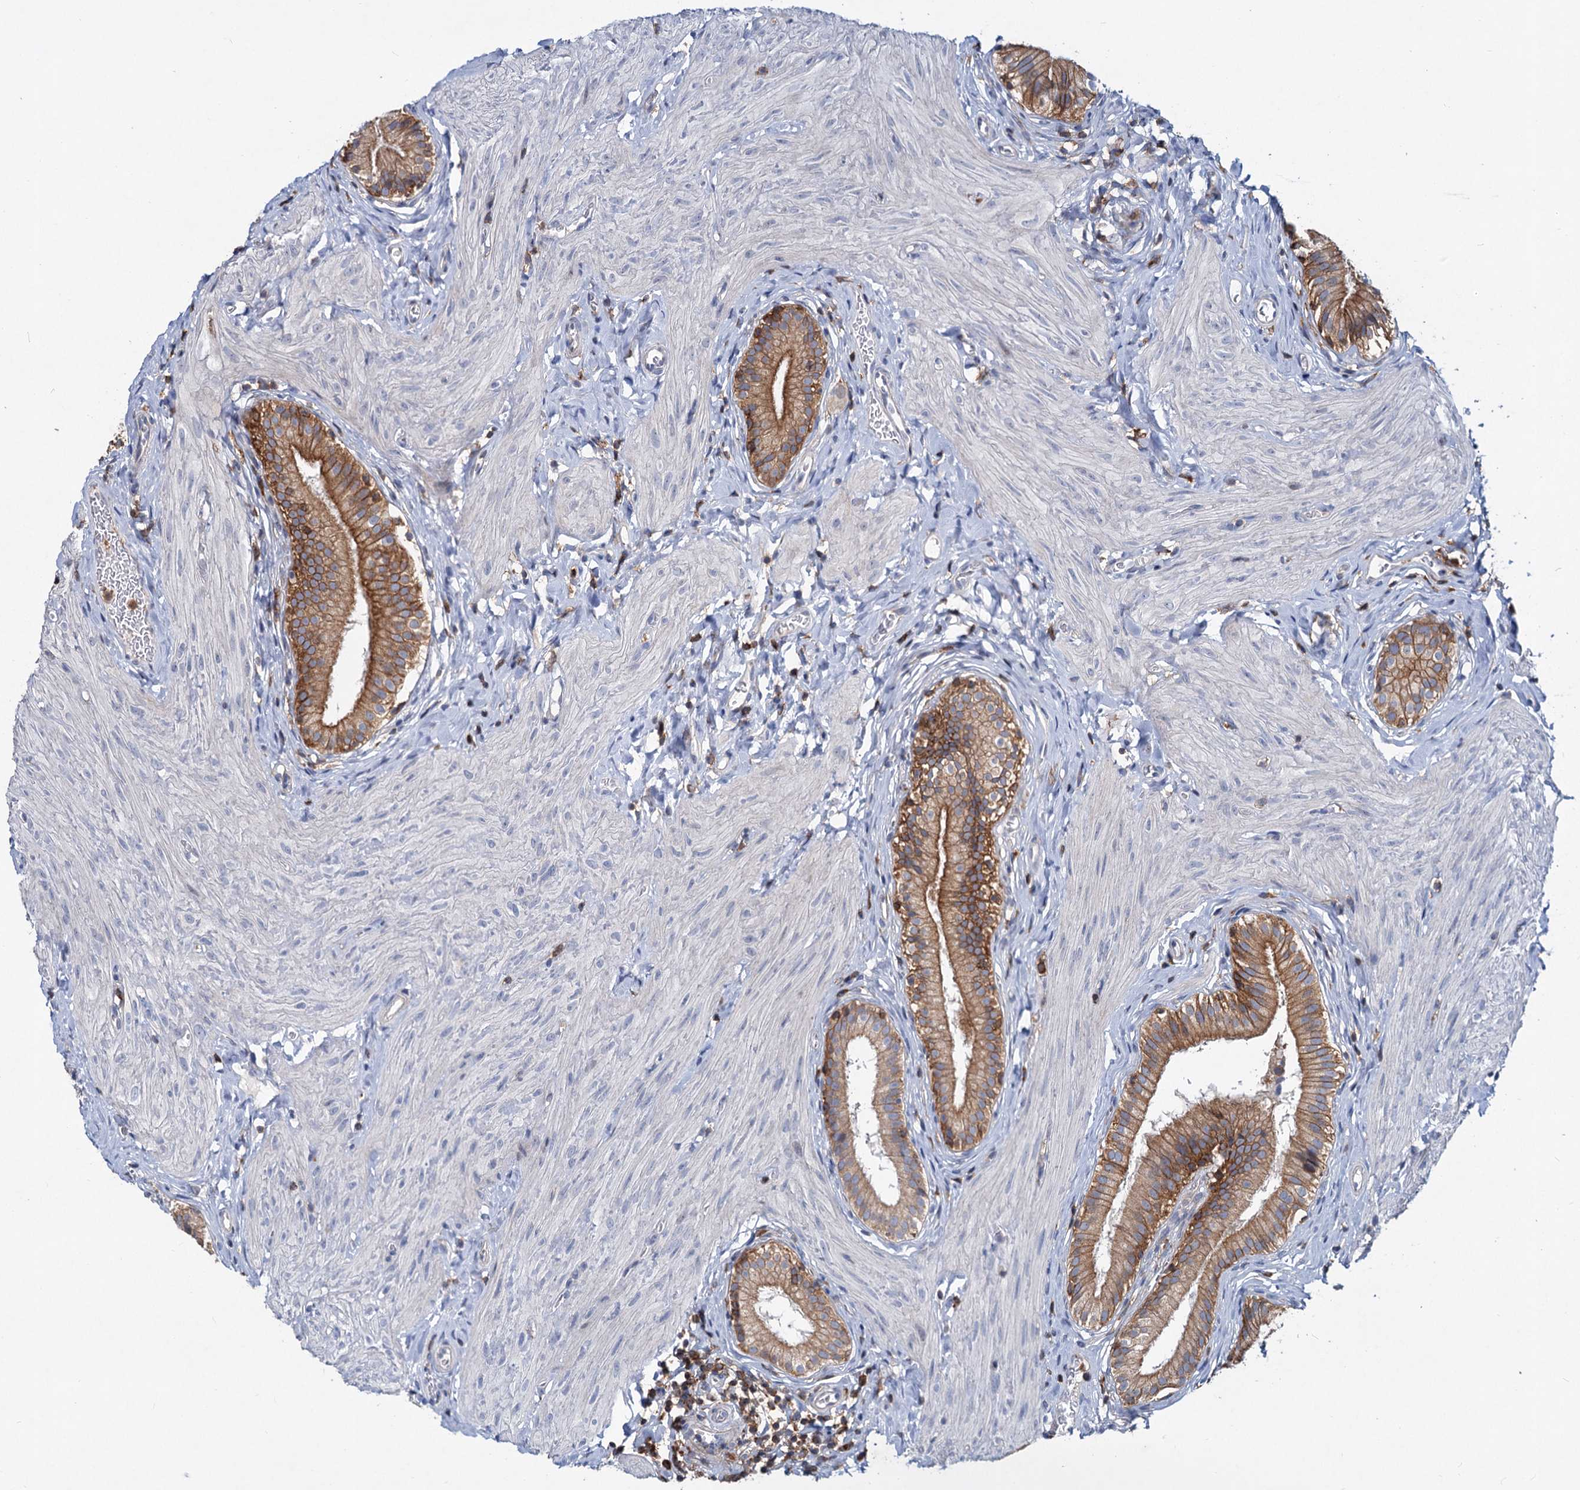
{"staining": {"intensity": "strong", "quantity": ">75%", "location": "cytoplasmic/membranous"}, "tissue": "gallbladder", "cell_type": "Glandular cells", "image_type": "normal", "snomed": [{"axis": "morphology", "description": "Normal tissue, NOS"}, {"axis": "topography", "description": "Gallbladder"}], "caption": "An immunohistochemistry (IHC) photomicrograph of normal tissue is shown. Protein staining in brown labels strong cytoplasmic/membranous positivity in gallbladder within glandular cells. The staining was performed using DAB to visualize the protein expression in brown, while the nuclei were stained in blue with hematoxylin (Magnification: 20x).", "gene": "LRCH4", "patient": {"sex": "female", "age": 47}}